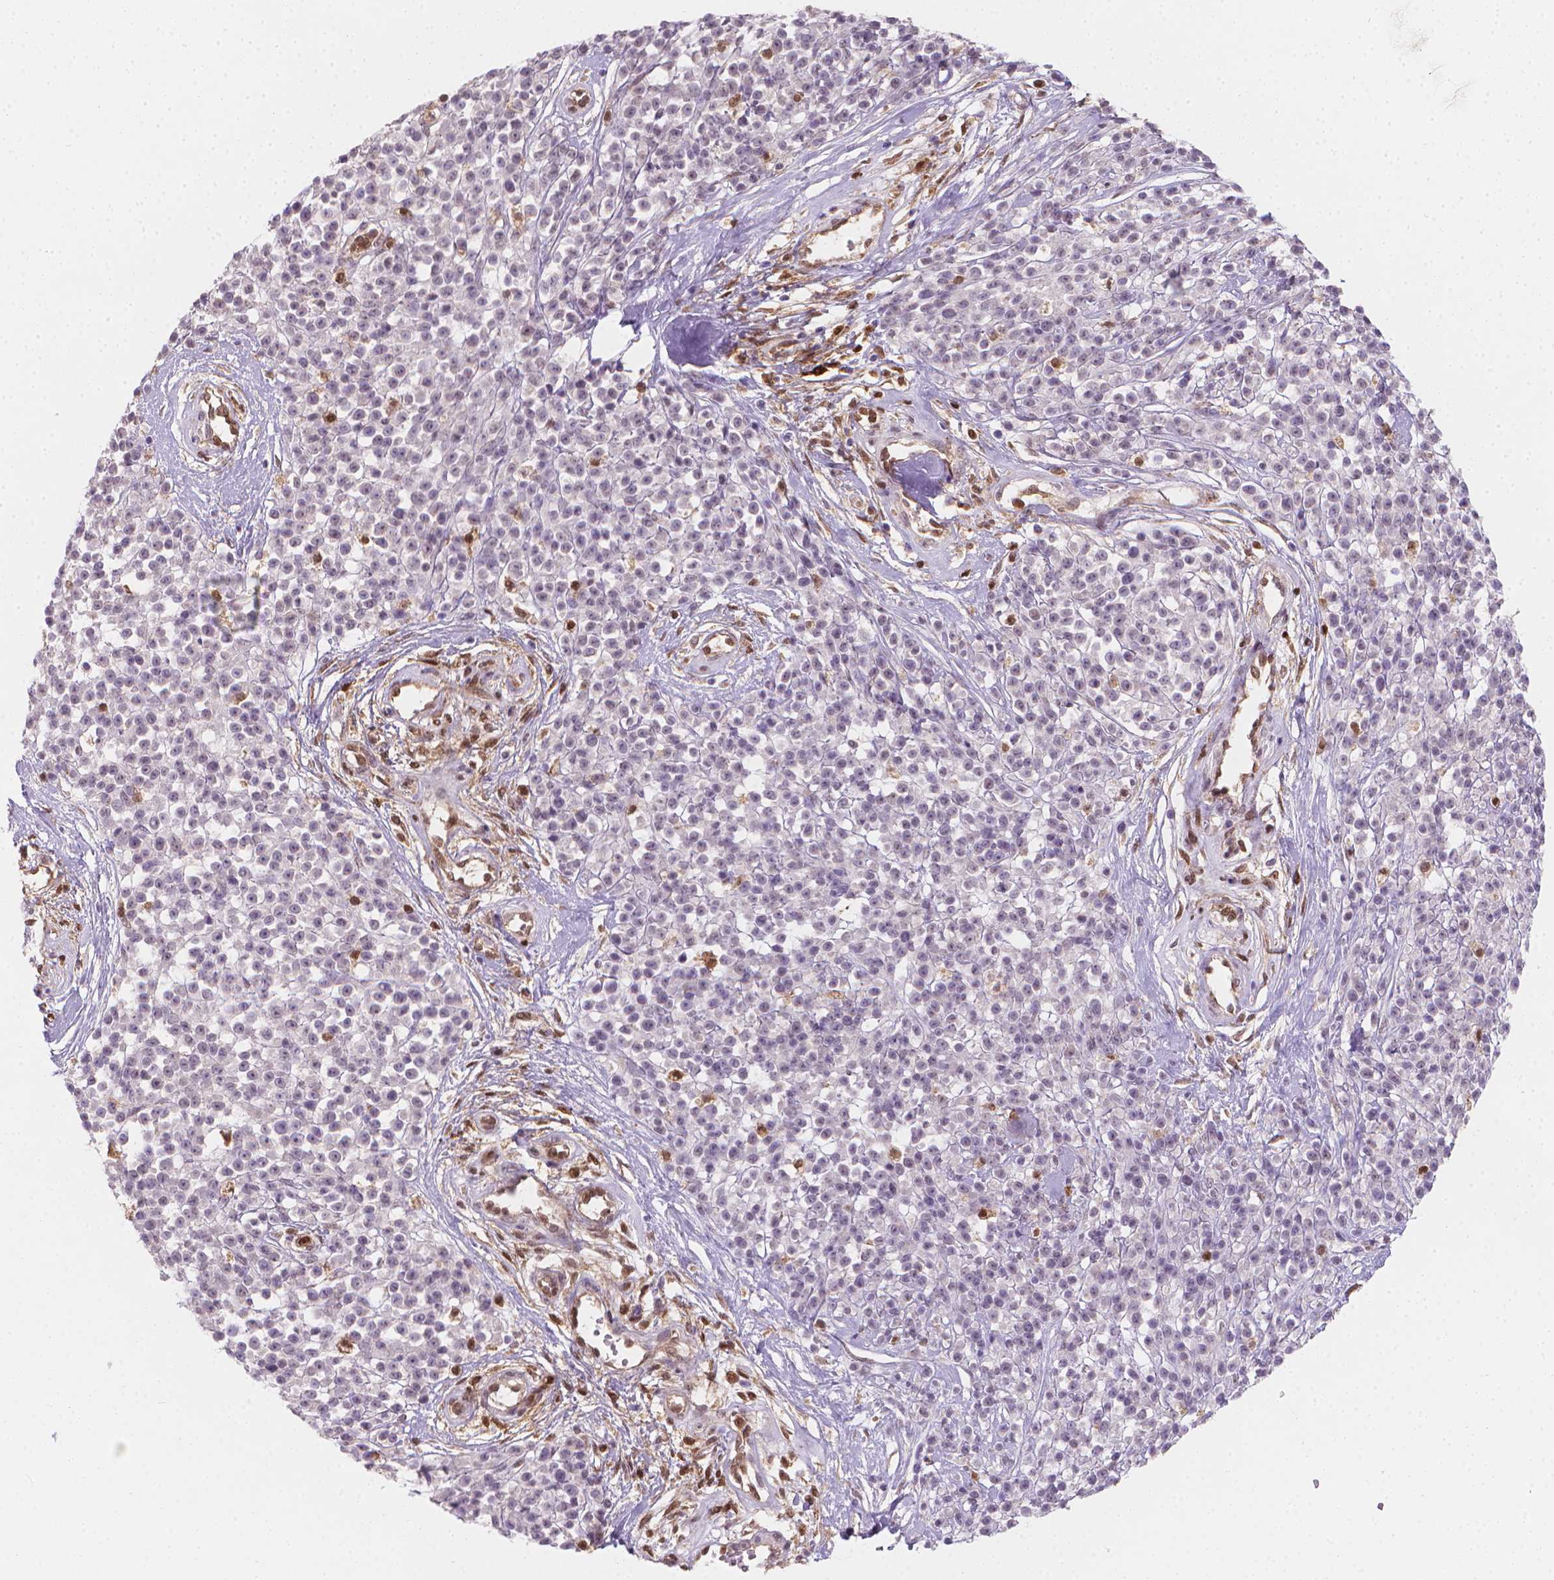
{"staining": {"intensity": "negative", "quantity": "none", "location": "none"}, "tissue": "melanoma", "cell_type": "Tumor cells", "image_type": "cancer", "snomed": [{"axis": "morphology", "description": "Malignant melanoma, NOS"}, {"axis": "topography", "description": "Skin"}, {"axis": "topography", "description": "Skin of trunk"}], "caption": "IHC of human malignant melanoma shows no expression in tumor cells. Brightfield microscopy of IHC stained with DAB (brown) and hematoxylin (blue), captured at high magnification.", "gene": "TNFAIP2", "patient": {"sex": "male", "age": 74}}